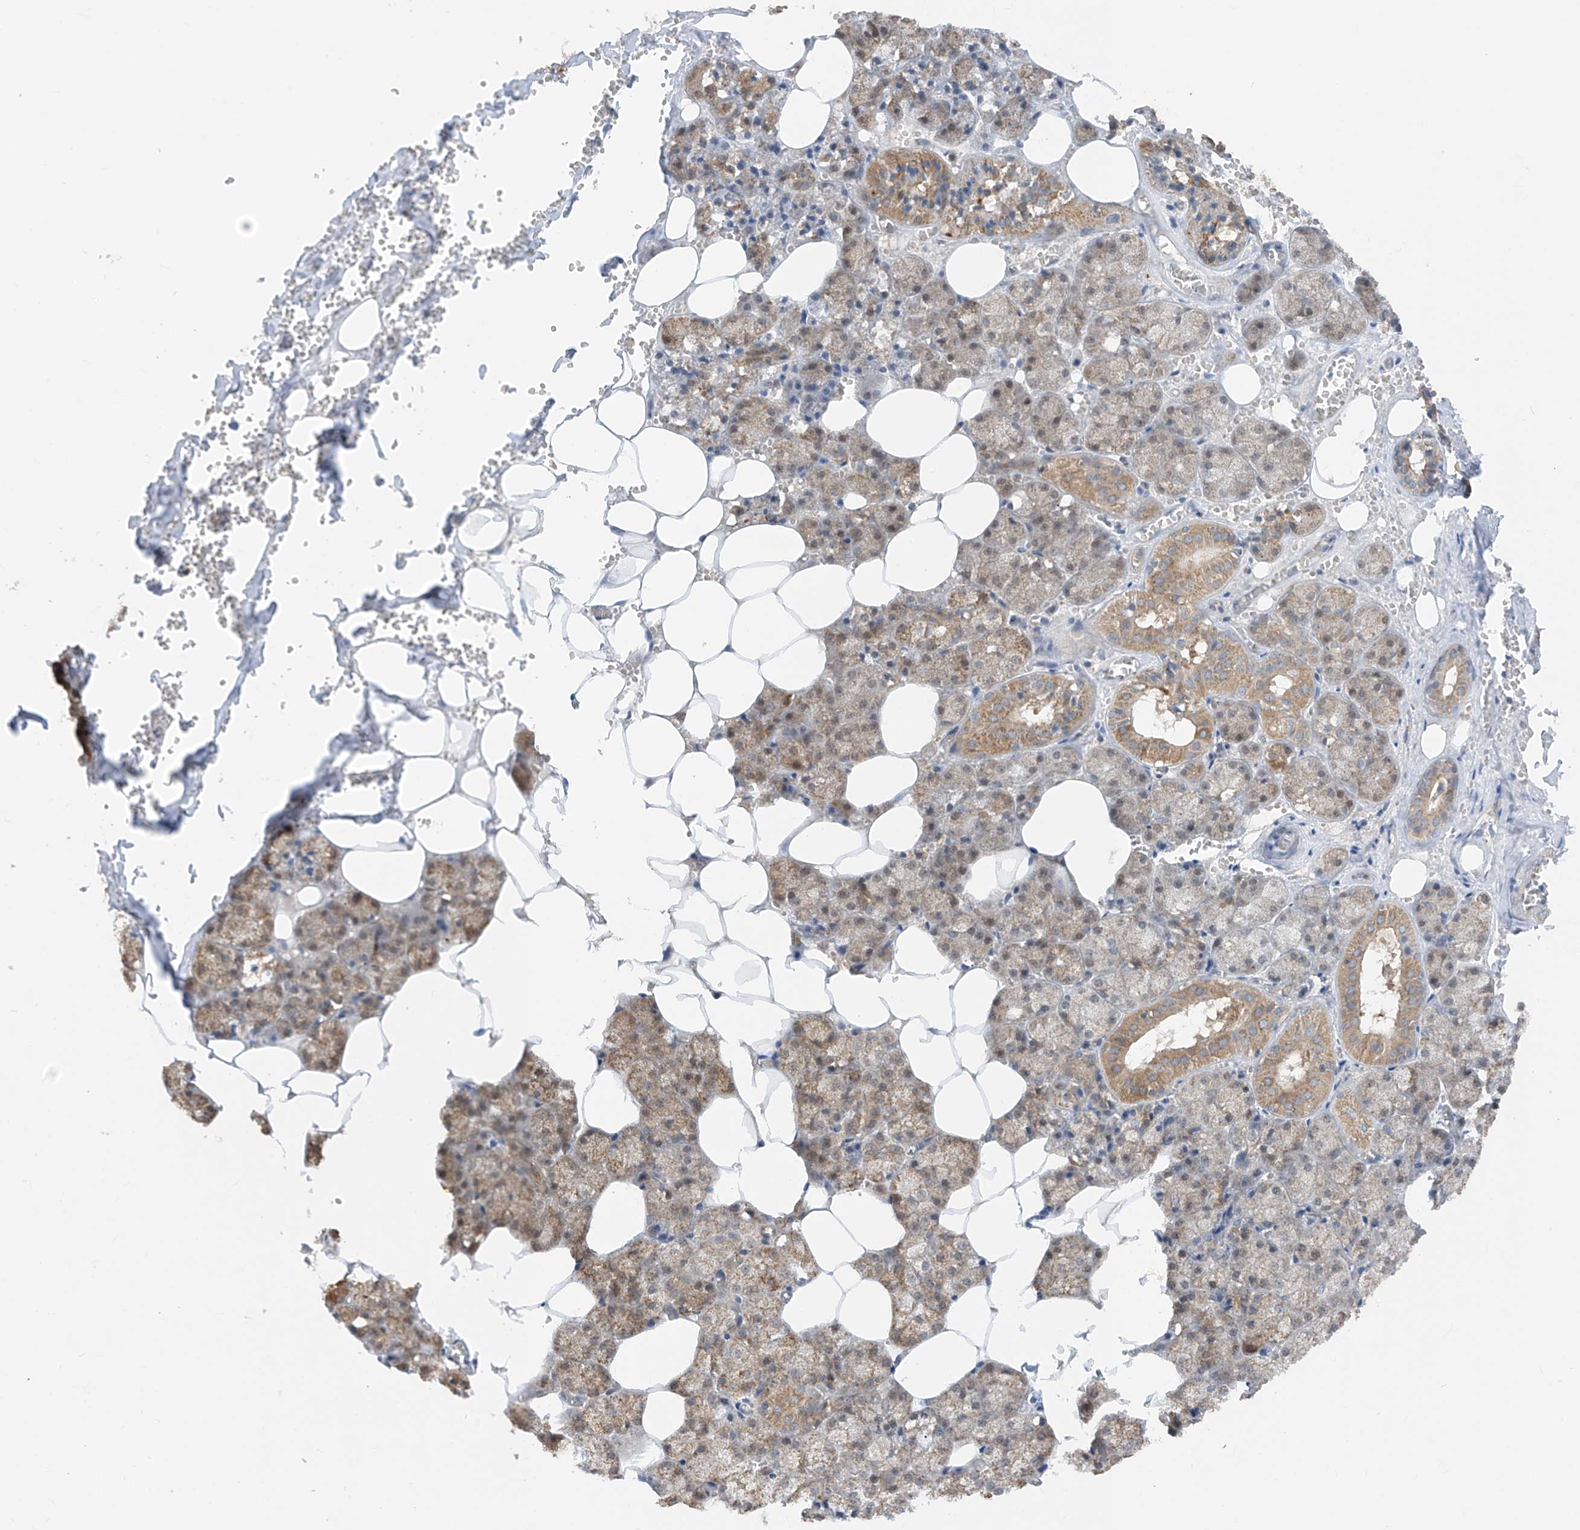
{"staining": {"intensity": "moderate", "quantity": "25%-75%", "location": "cytoplasmic/membranous,nuclear"}, "tissue": "salivary gland", "cell_type": "Glandular cells", "image_type": "normal", "snomed": [{"axis": "morphology", "description": "Normal tissue, NOS"}, {"axis": "topography", "description": "Salivary gland"}], "caption": "Moderate cytoplasmic/membranous,nuclear positivity for a protein is seen in about 25%-75% of glandular cells of unremarkable salivary gland using immunohistochemistry.", "gene": "TTC38", "patient": {"sex": "male", "age": 62}}